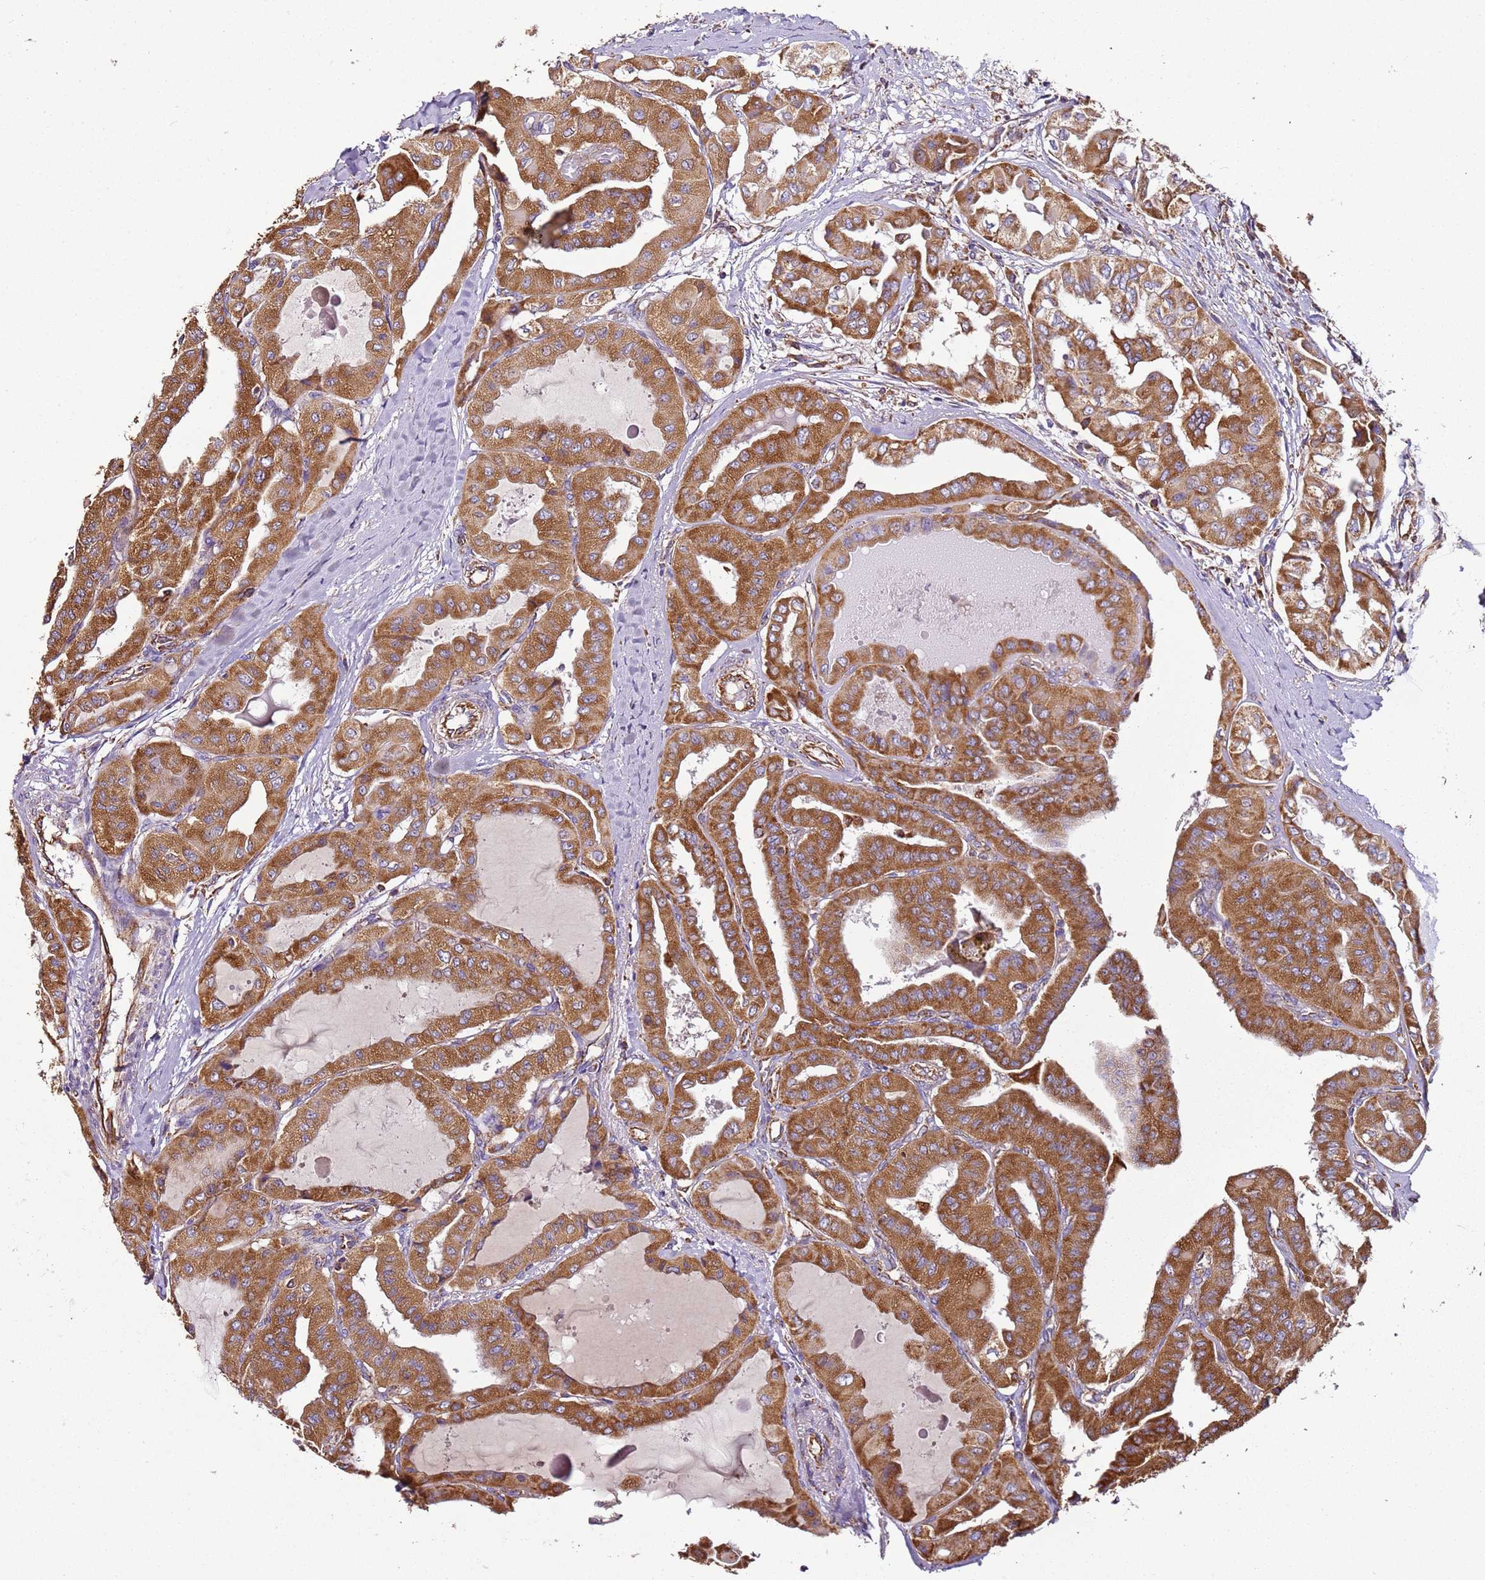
{"staining": {"intensity": "moderate", "quantity": ">75%", "location": "cytoplasmic/membranous"}, "tissue": "thyroid cancer", "cell_type": "Tumor cells", "image_type": "cancer", "snomed": [{"axis": "morphology", "description": "Papillary adenocarcinoma, NOS"}, {"axis": "topography", "description": "Thyroid gland"}], "caption": "A brown stain shows moderate cytoplasmic/membranous expression of a protein in thyroid cancer tumor cells.", "gene": "RMND5A", "patient": {"sex": "female", "age": 59}}